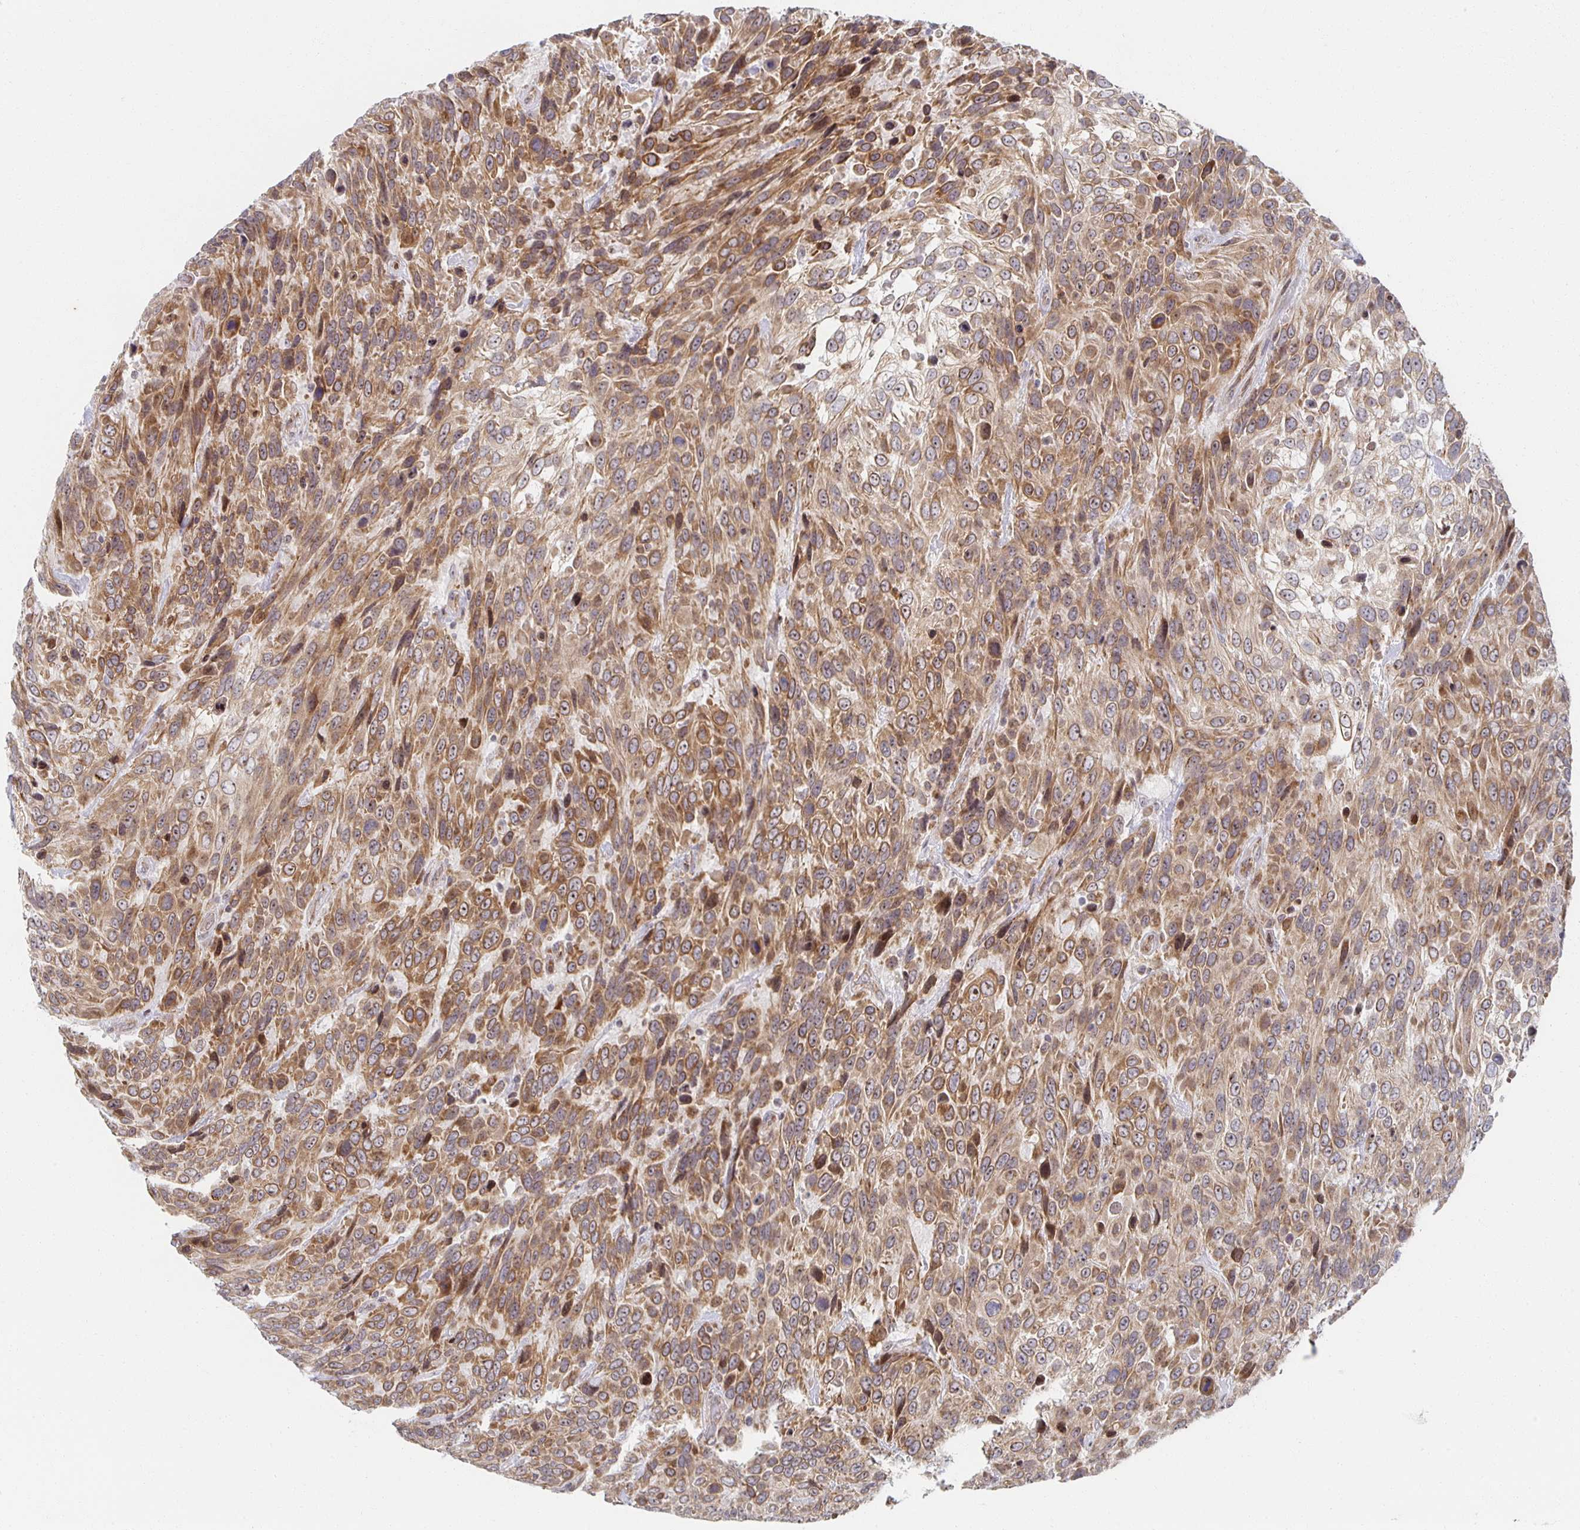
{"staining": {"intensity": "moderate", "quantity": ">75%", "location": "cytoplasmic/membranous"}, "tissue": "urothelial cancer", "cell_type": "Tumor cells", "image_type": "cancer", "snomed": [{"axis": "morphology", "description": "Urothelial carcinoma, High grade"}, {"axis": "topography", "description": "Urinary bladder"}], "caption": "Immunohistochemical staining of urothelial cancer reveals moderate cytoplasmic/membranous protein positivity in approximately >75% of tumor cells.", "gene": "HCFC1R1", "patient": {"sex": "female", "age": 70}}